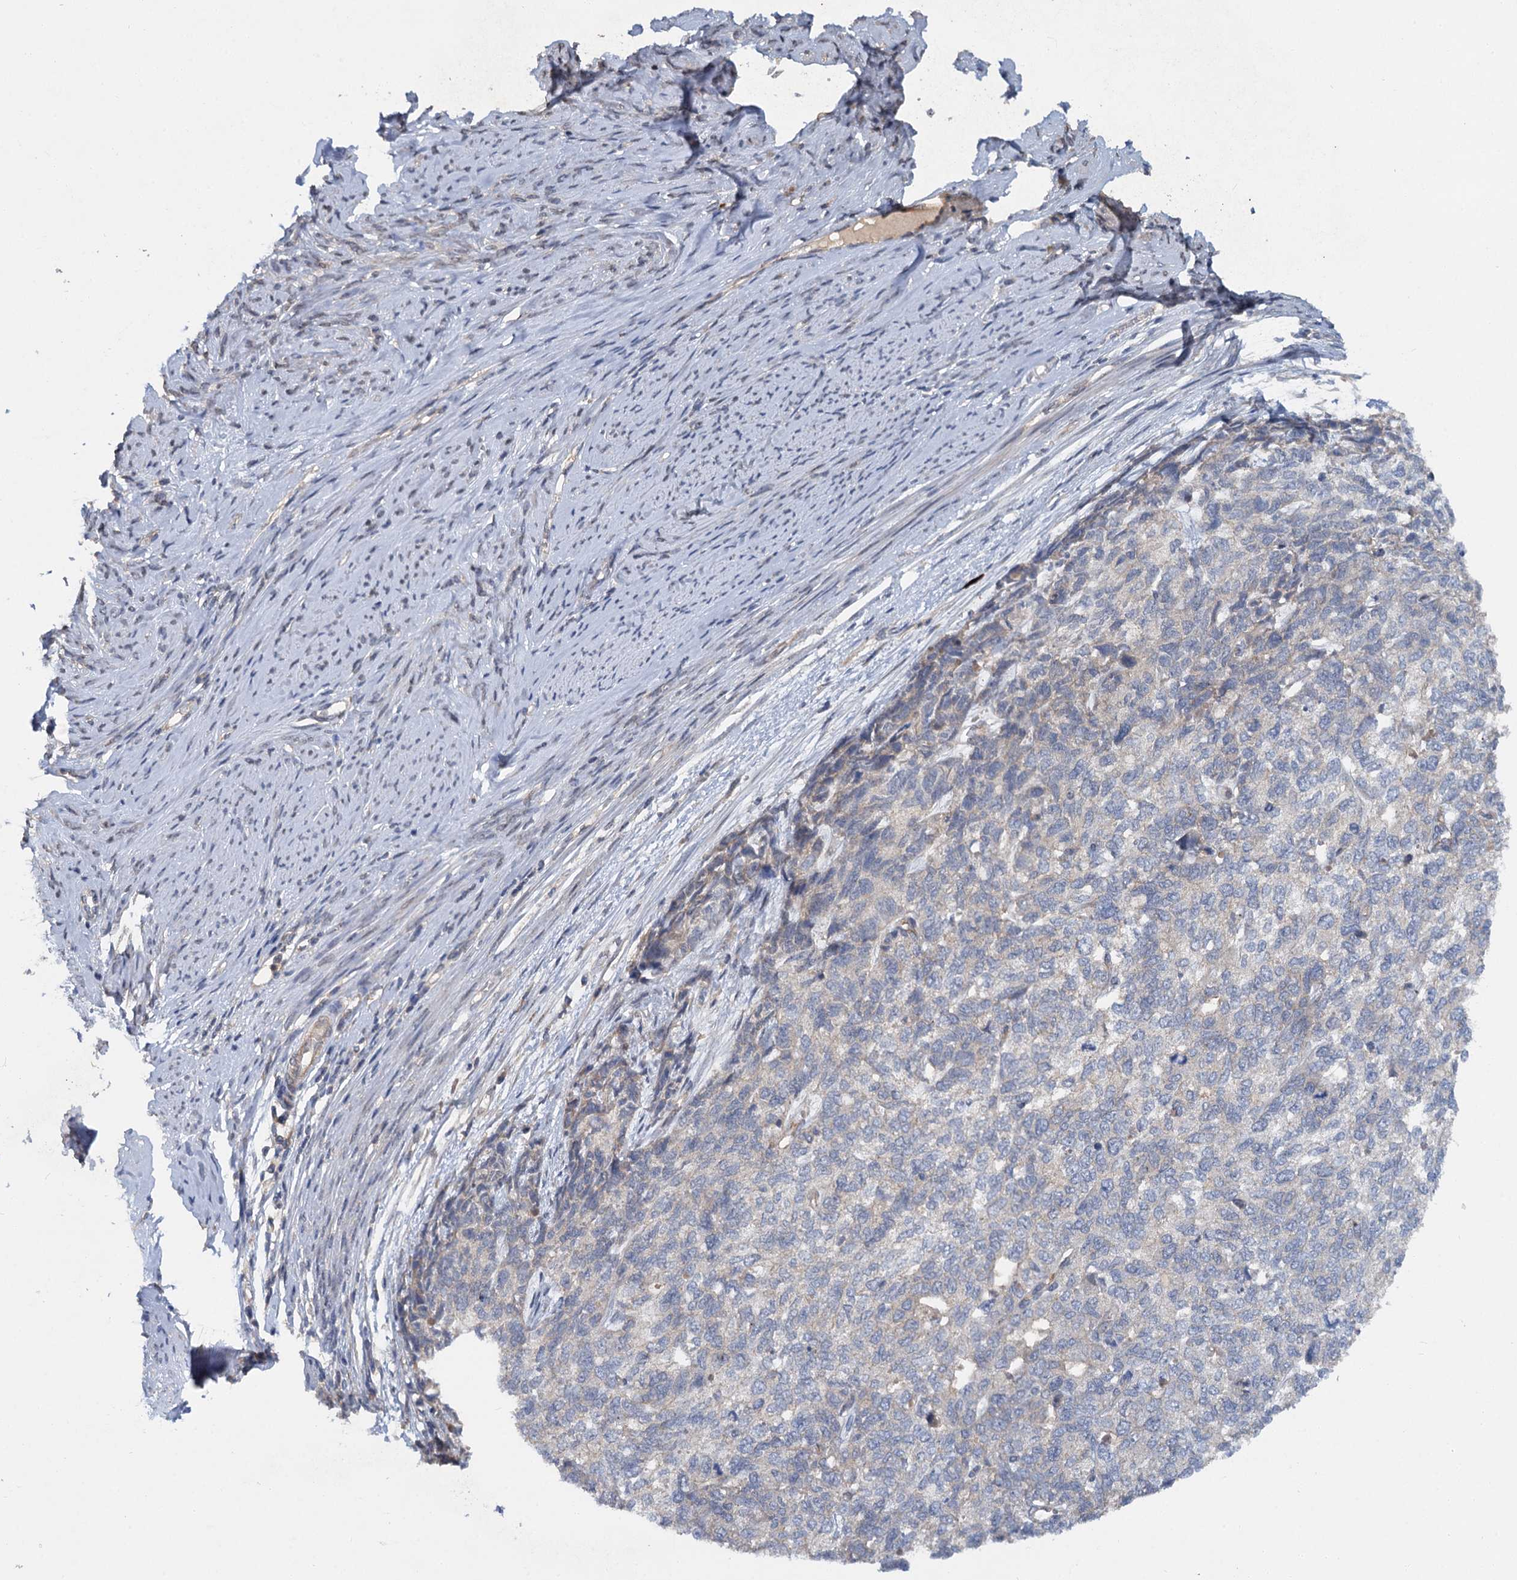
{"staining": {"intensity": "negative", "quantity": "none", "location": "none"}, "tissue": "cervical cancer", "cell_type": "Tumor cells", "image_type": "cancer", "snomed": [{"axis": "morphology", "description": "Squamous cell carcinoma, NOS"}, {"axis": "topography", "description": "Cervix"}], "caption": "IHC of human squamous cell carcinoma (cervical) shows no positivity in tumor cells.", "gene": "ZNF324", "patient": {"sex": "female", "age": 63}}